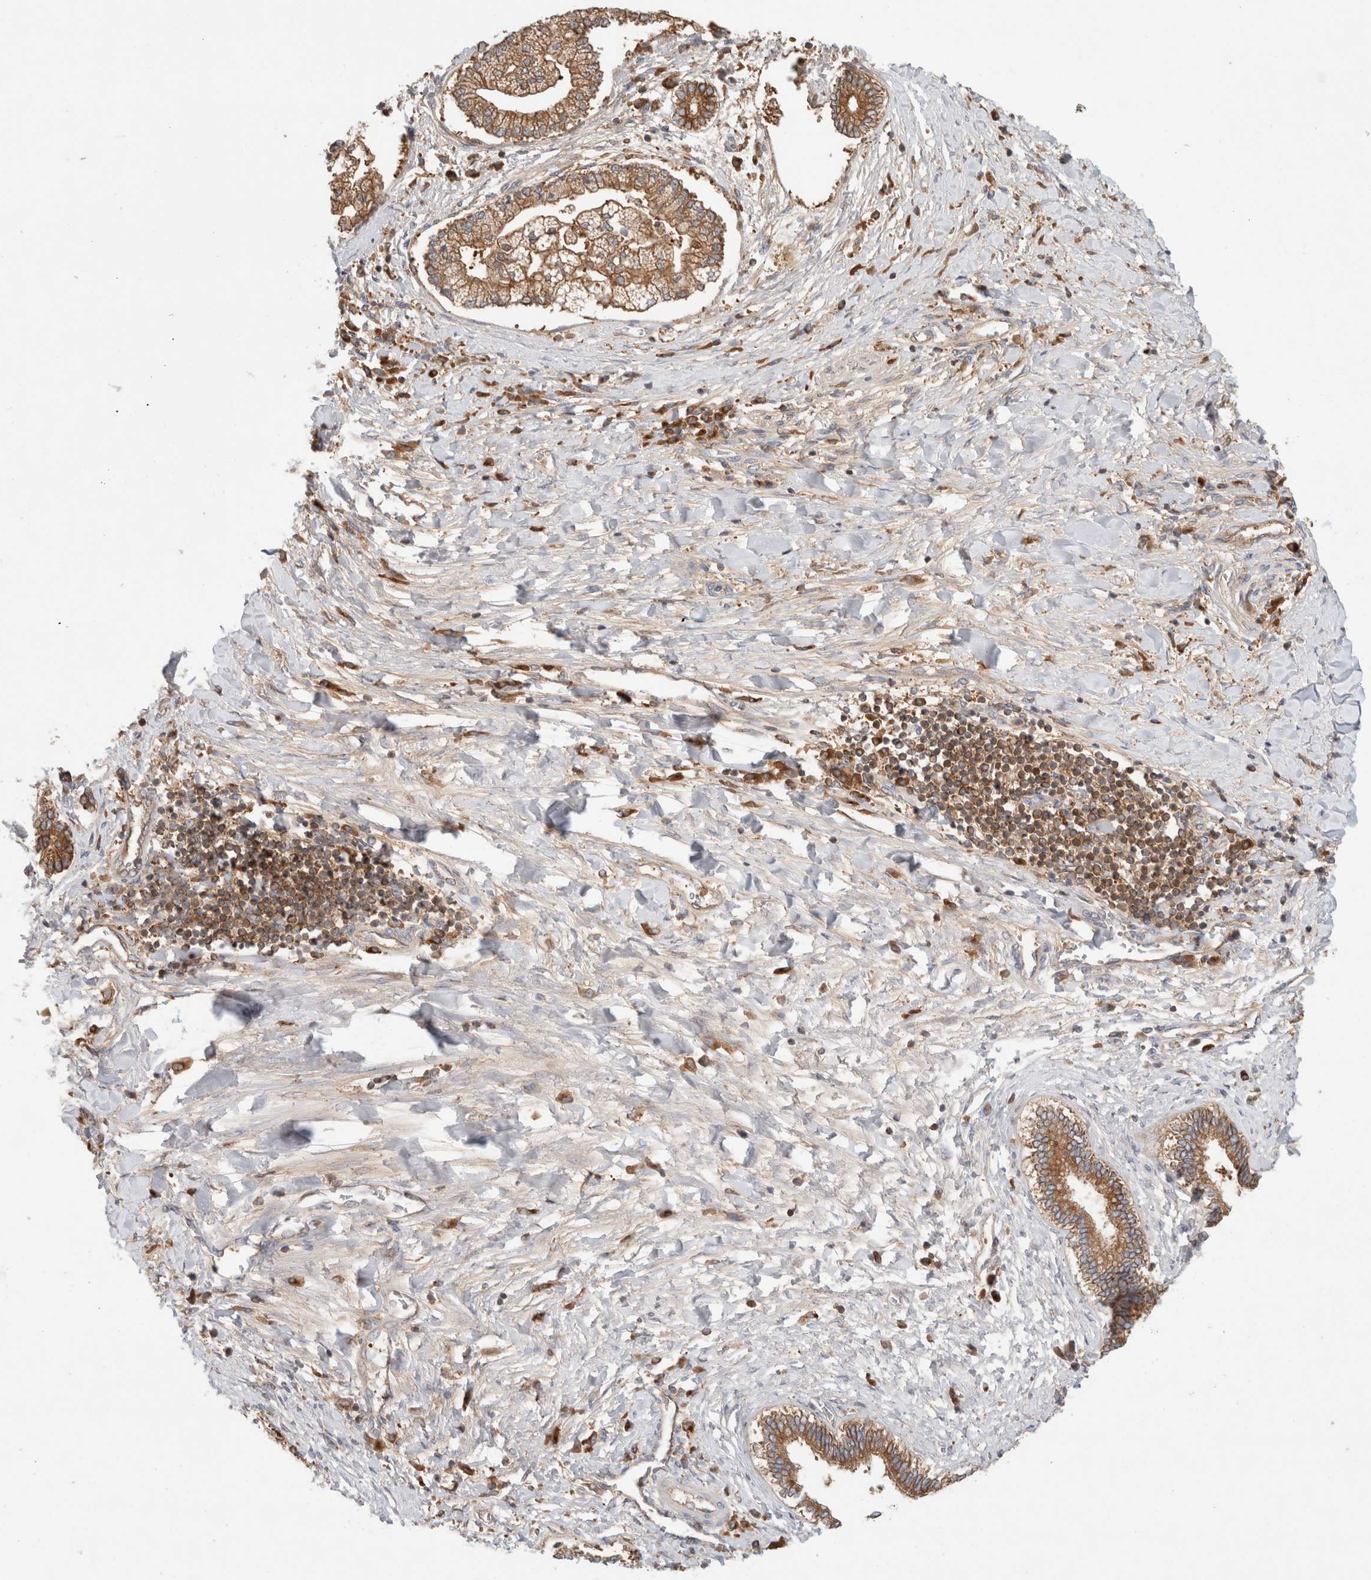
{"staining": {"intensity": "moderate", "quantity": ">75%", "location": "cytoplasmic/membranous"}, "tissue": "liver cancer", "cell_type": "Tumor cells", "image_type": "cancer", "snomed": [{"axis": "morphology", "description": "Cholangiocarcinoma"}, {"axis": "topography", "description": "Liver"}], "caption": "Immunohistochemical staining of human liver cancer reveals medium levels of moderate cytoplasmic/membranous protein staining in about >75% of tumor cells.", "gene": "KLHL14", "patient": {"sex": "male", "age": 50}}